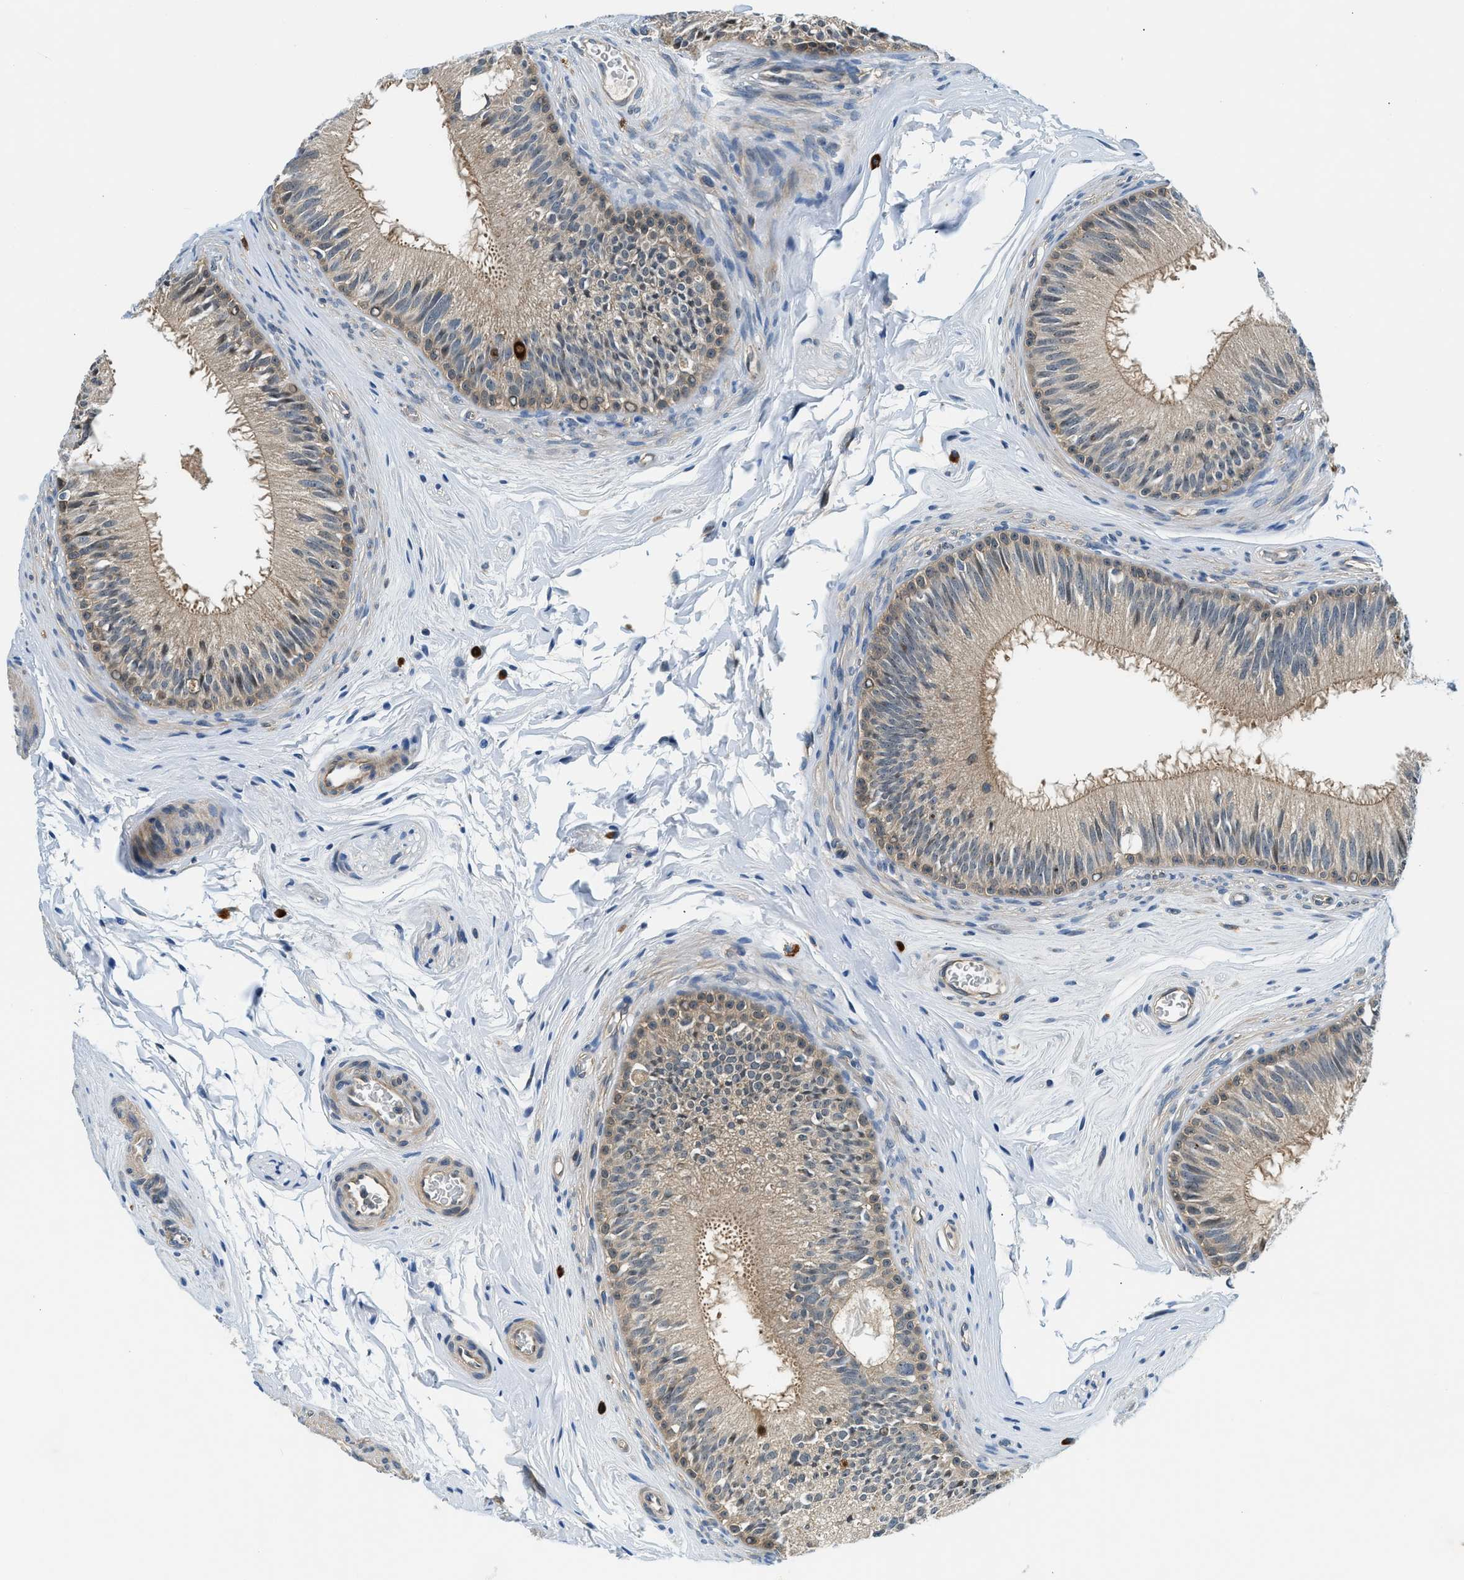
{"staining": {"intensity": "weak", "quantity": "25%-75%", "location": "cytoplasmic/membranous,nuclear"}, "tissue": "epididymis", "cell_type": "Glandular cells", "image_type": "normal", "snomed": [{"axis": "morphology", "description": "Normal tissue, NOS"}, {"axis": "topography", "description": "Testis"}, {"axis": "topography", "description": "Epididymis"}], "caption": "This histopathology image displays benign epididymis stained with immunohistochemistry to label a protein in brown. The cytoplasmic/membranous,nuclear of glandular cells show weak positivity for the protein. Nuclei are counter-stained blue.", "gene": "CBLB", "patient": {"sex": "male", "age": 36}}